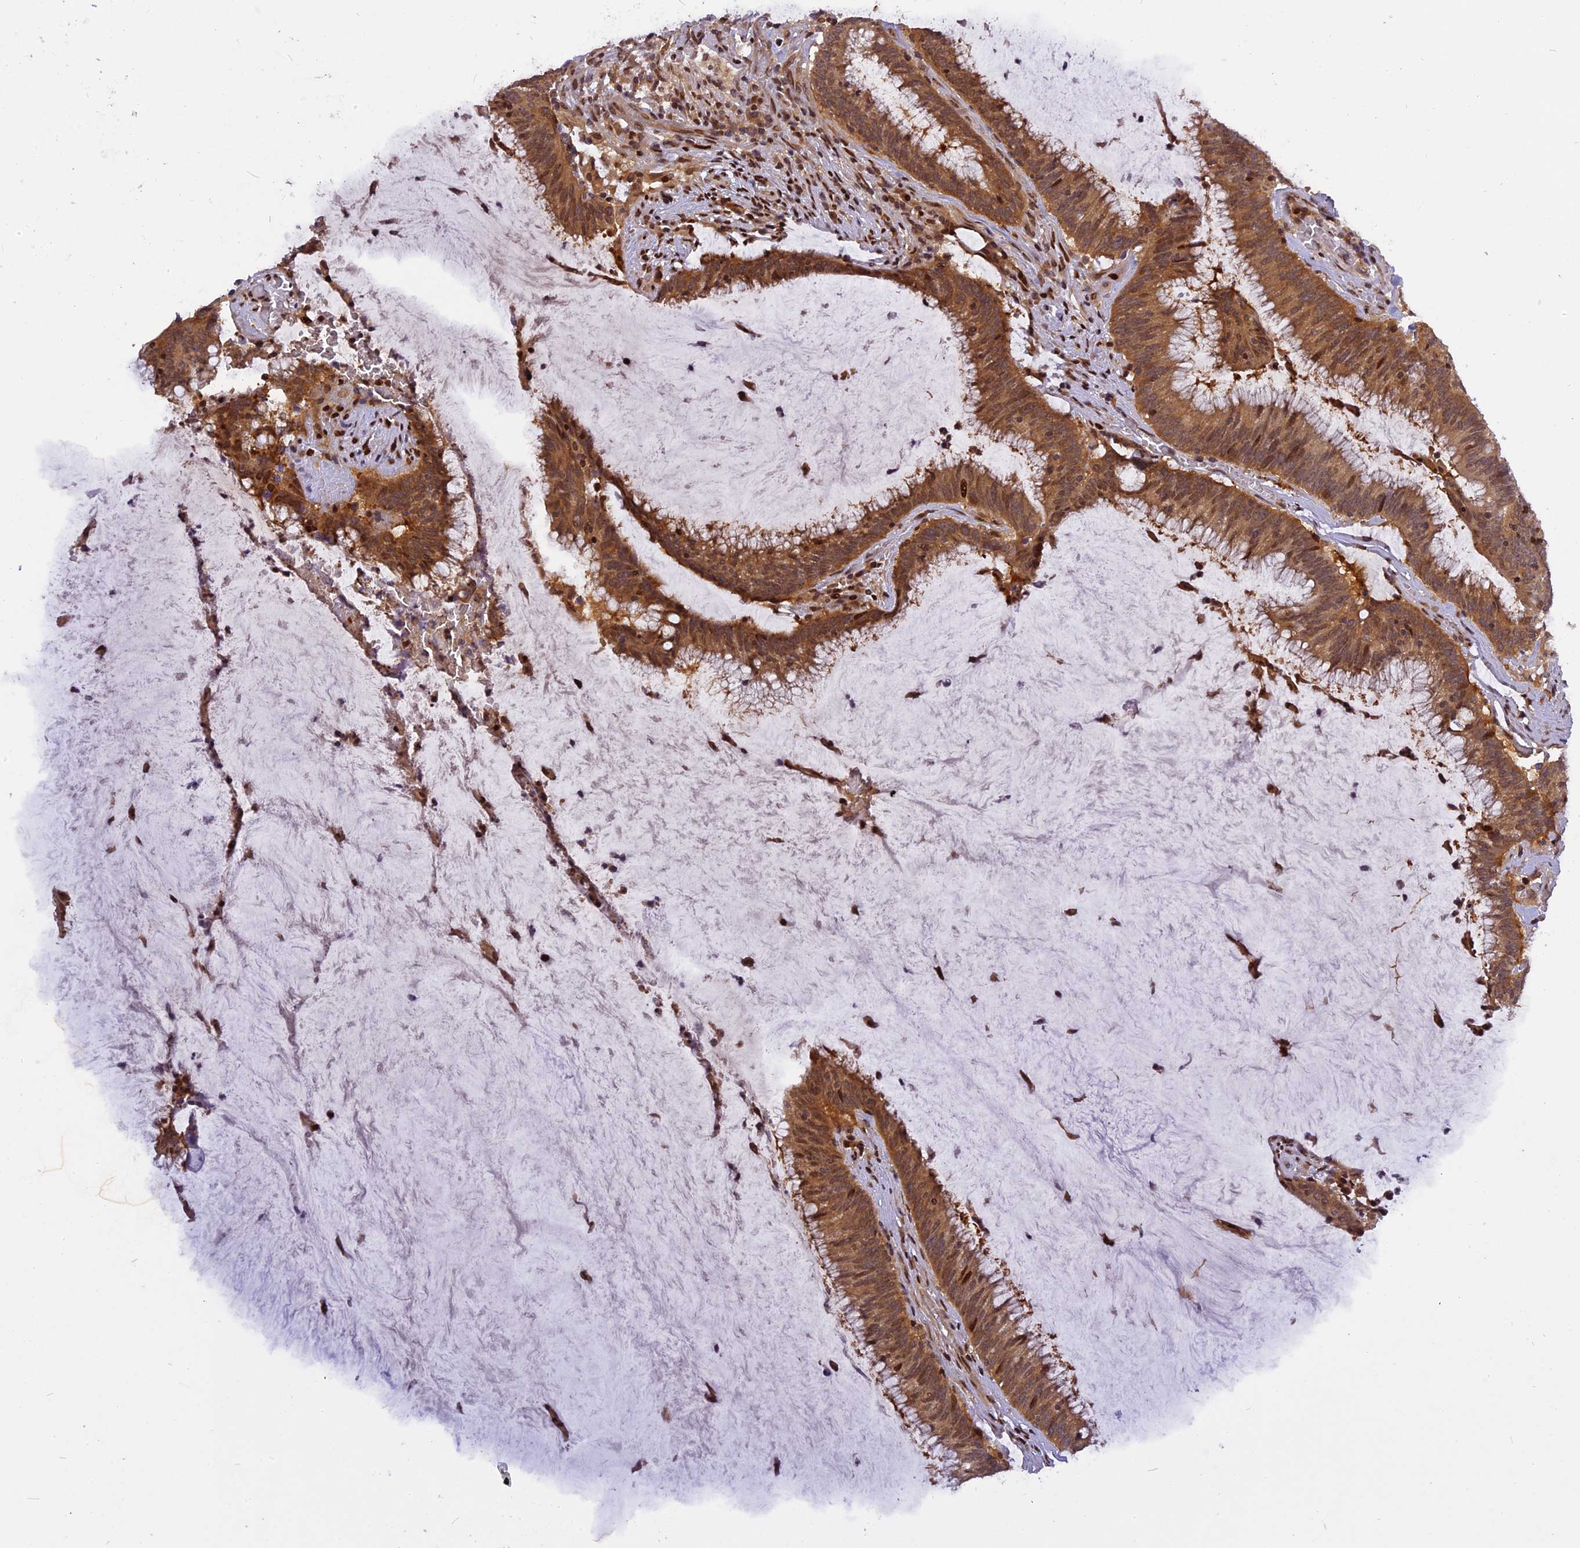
{"staining": {"intensity": "strong", "quantity": ">75%", "location": "cytoplasmic/membranous,nuclear"}, "tissue": "colorectal cancer", "cell_type": "Tumor cells", "image_type": "cancer", "snomed": [{"axis": "morphology", "description": "Adenocarcinoma, NOS"}, {"axis": "topography", "description": "Rectum"}], "caption": "Adenocarcinoma (colorectal) stained for a protein (brown) exhibits strong cytoplasmic/membranous and nuclear positive positivity in about >75% of tumor cells.", "gene": "RABGGTA", "patient": {"sex": "female", "age": 77}}